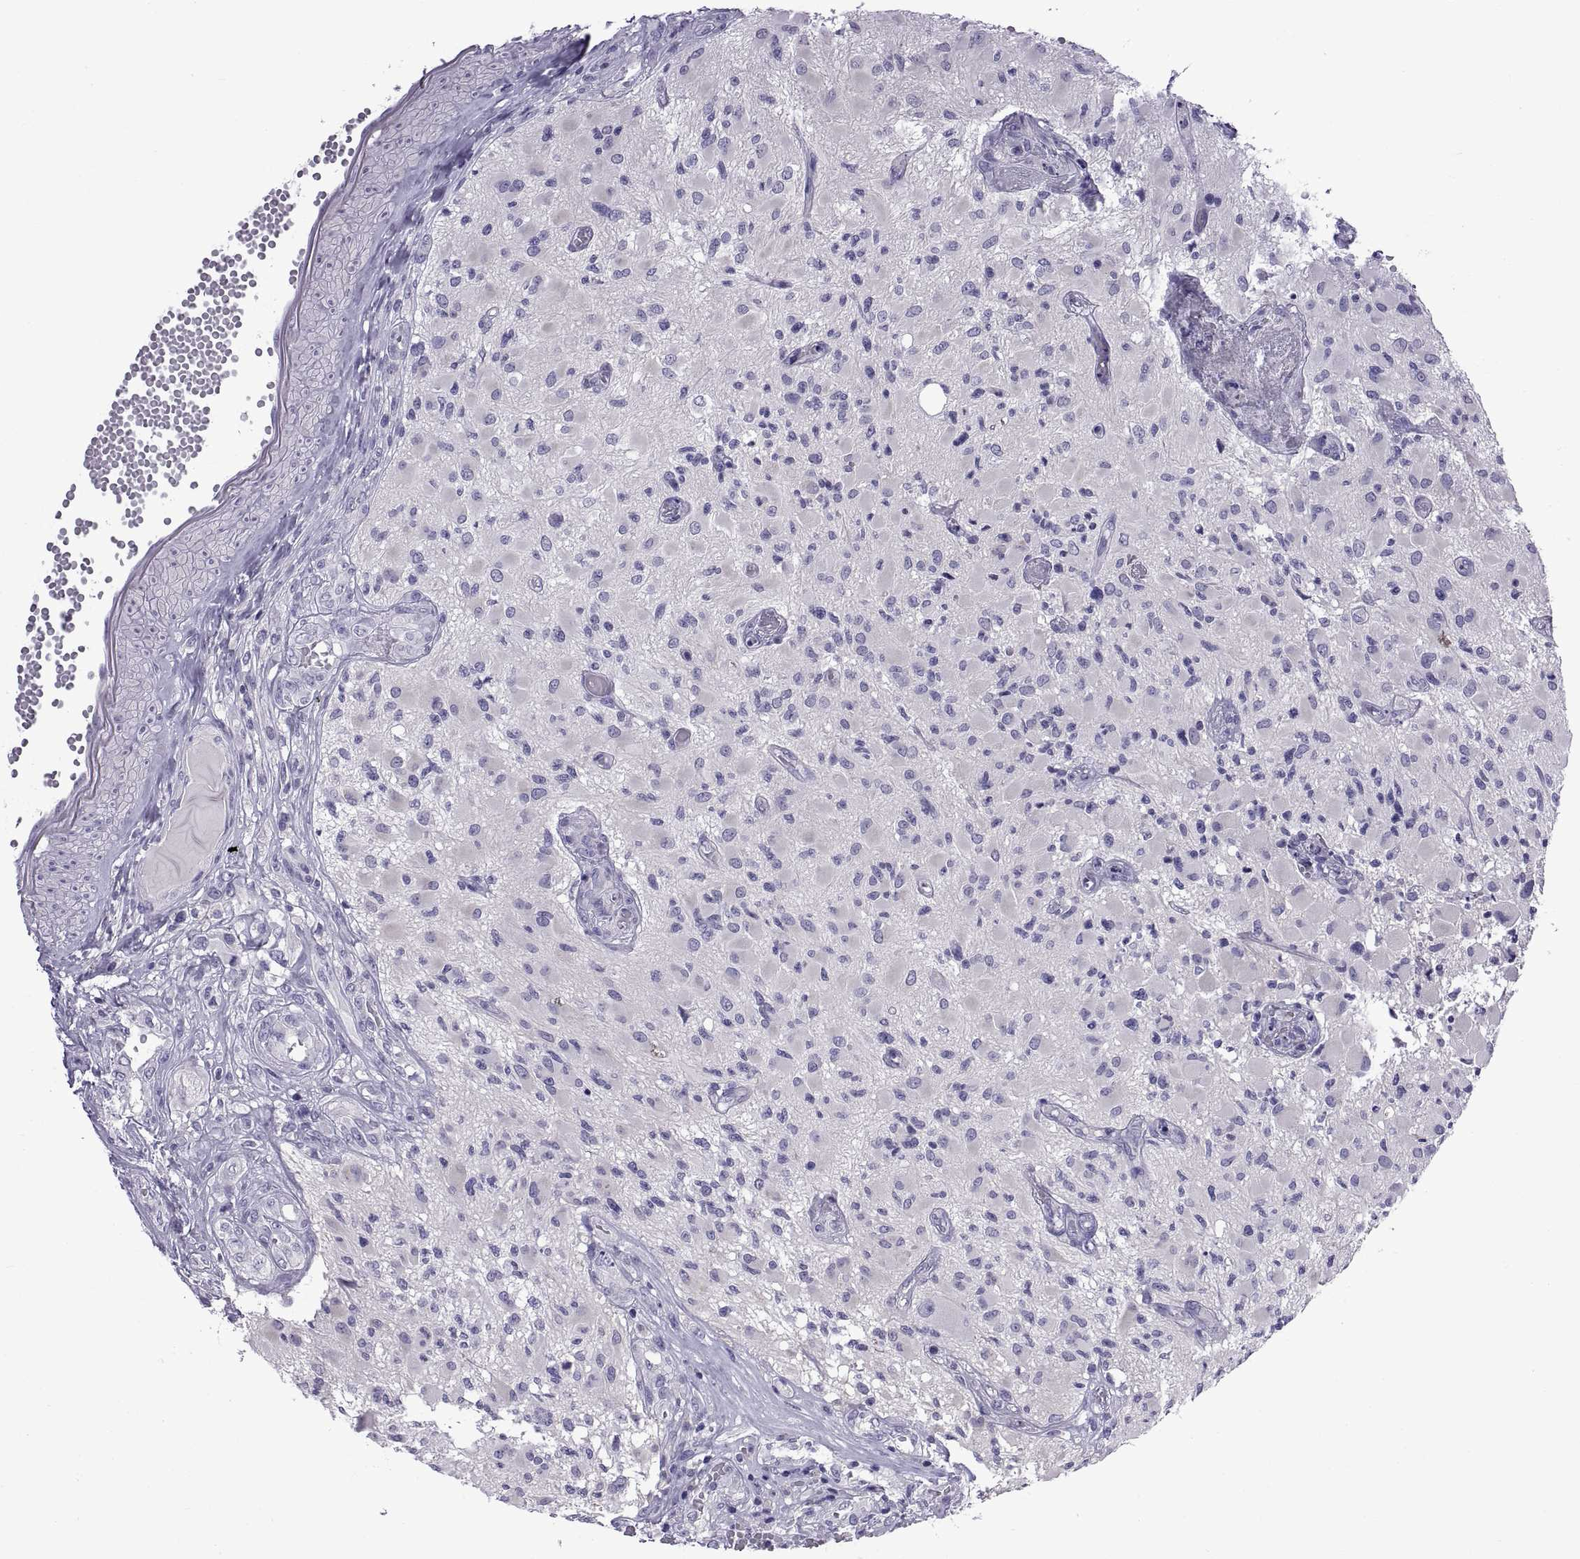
{"staining": {"intensity": "negative", "quantity": "none", "location": "none"}, "tissue": "glioma", "cell_type": "Tumor cells", "image_type": "cancer", "snomed": [{"axis": "morphology", "description": "Glioma, malignant, High grade"}, {"axis": "topography", "description": "Brain"}], "caption": "Immunohistochemical staining of human glioma exhibits no significant staining in tumor cells.", "gene": "SPDYE1", "patient": {"sex": "female", "age": 63}}